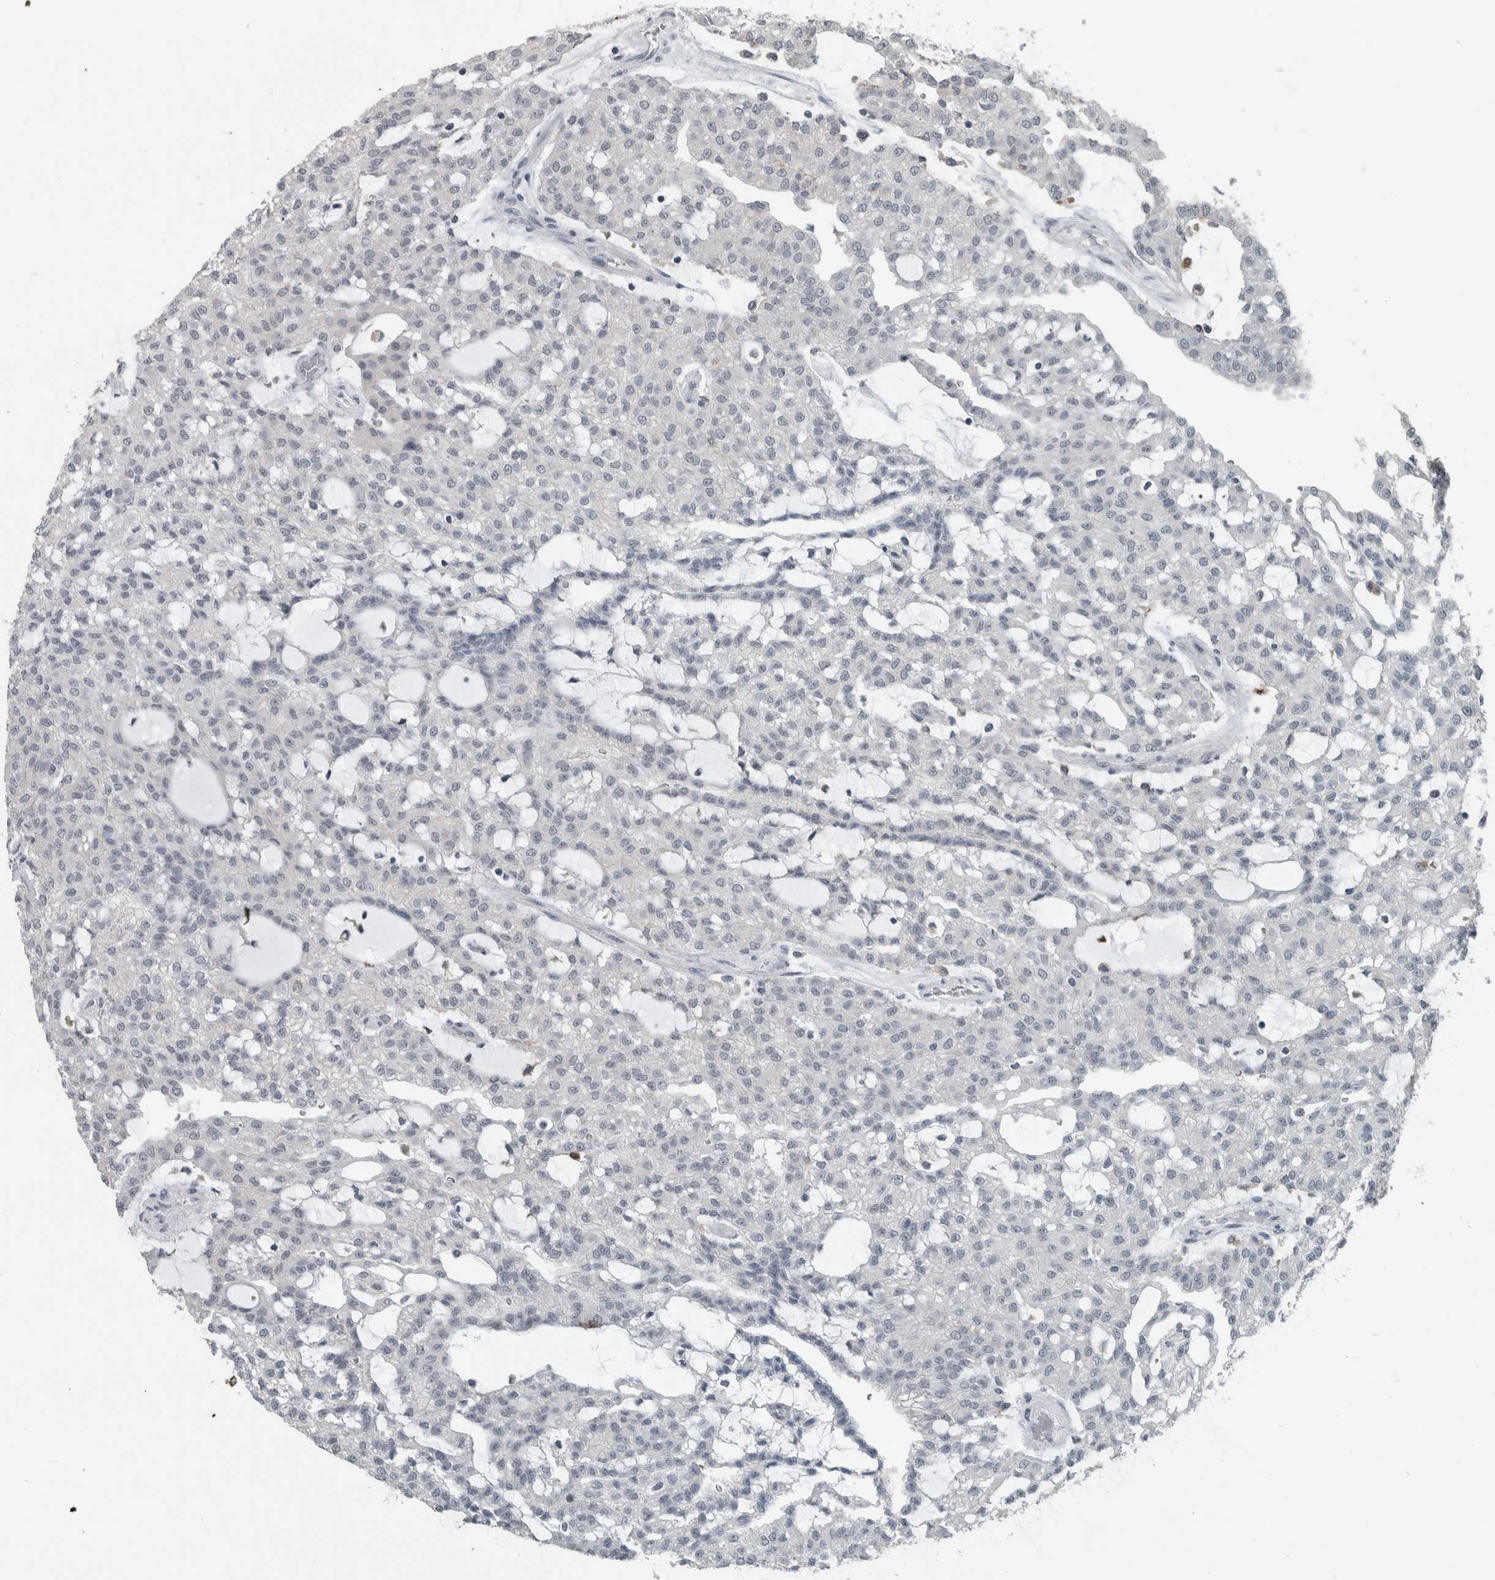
{"staining": {"intensity": "negative", "quantity": "none", "location": "none"}, "tissue": "renal cancer", "cell_type": "Tumor cells", "image_type": "cancer", "snomed": [{"axis": "morphology", "description": "Adenocarcinoma, NOS"}, {"axis": "topography", "description": "Kidney"}], "caption": "IHC histopathology image of neoplastic tissue: human renal cancer (adenocarcinoma) stained with DAB exhibits no significant protein expression in tumor cells. (IHC, brightfield microscopy, high magnification).", "gene": "ACSF2", "patient": {"sex": "male", "age": 63}}